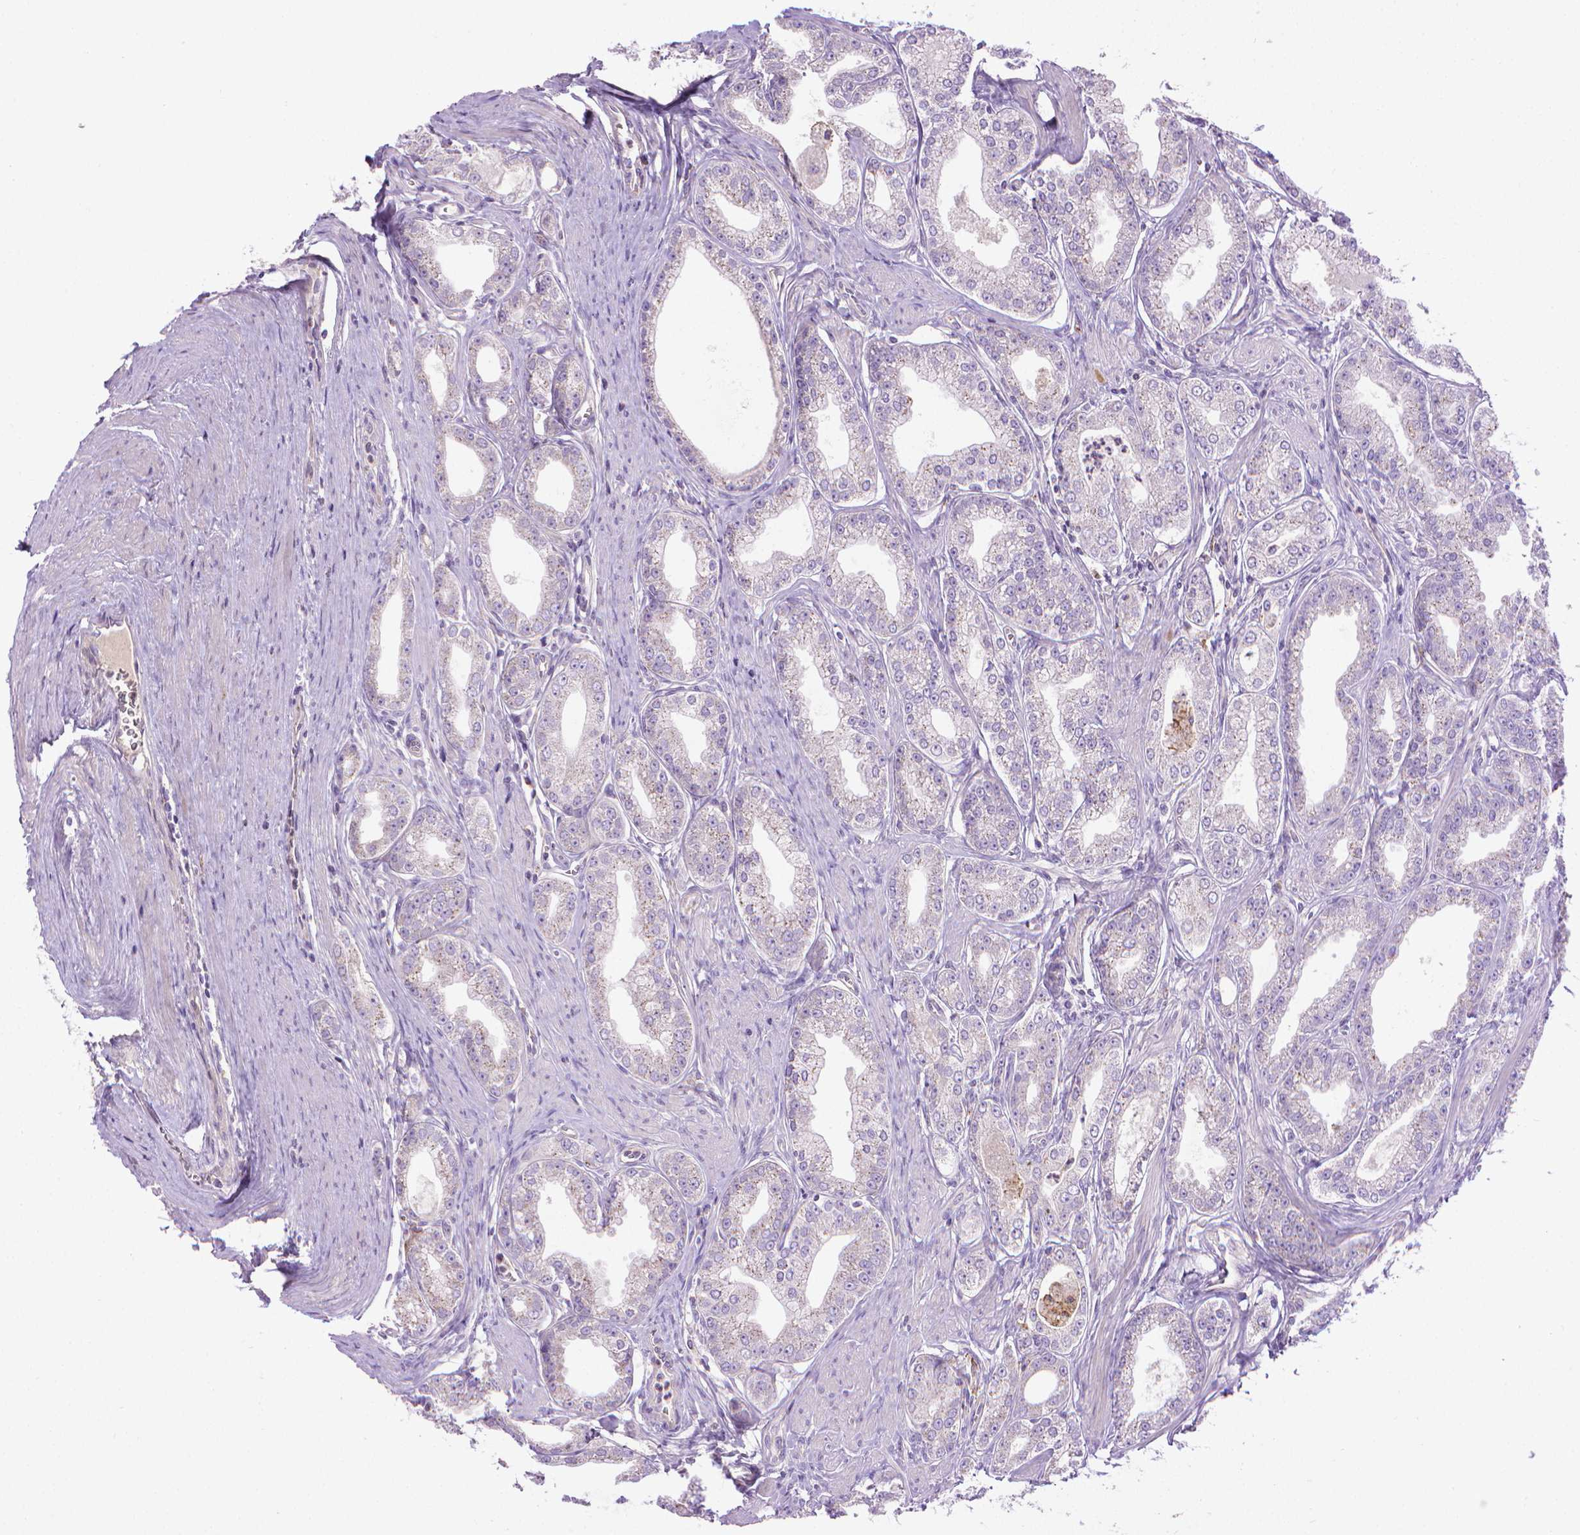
{"staining": {"intensity": "negative", "quantity": "none", "location": "none"}, "tissue": "prostate cancer", "cell_type": "Tumor cells", "image_type": "cancer", "snomed": [{"axis": "morphology", "description": "Adenocarcinoma, NOS"}, {"axis": "topography", "description": "Prostate"}], "caption": "Immunohistochemical staining of prostate adenocarcinoma shows no significant expression in tumor cells.", "gene": "SLC51B", "patient": {"sex": "male", "age": 71}}